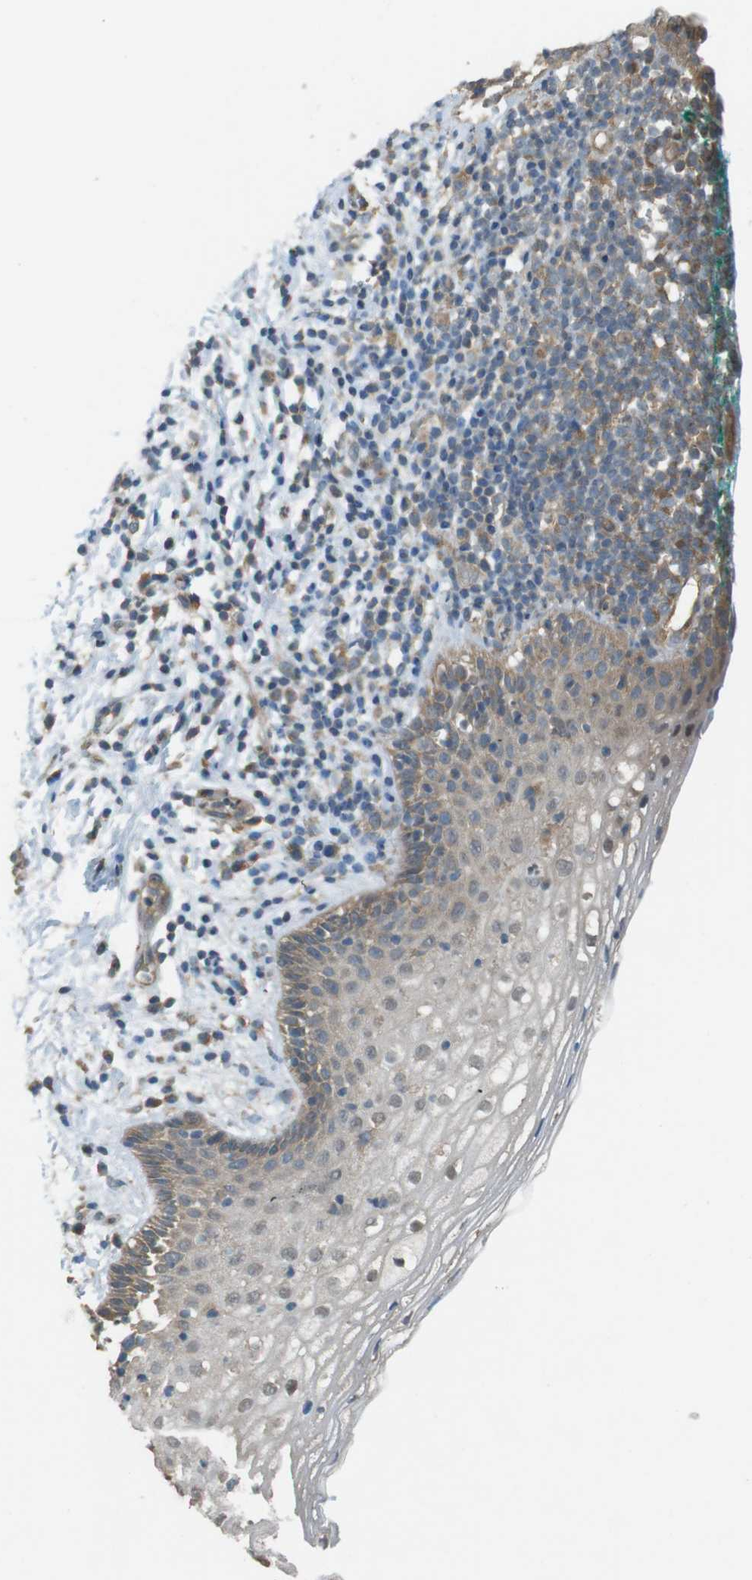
{"staining": {"intensity": "weak", "quantity": "25%-75%", "location": "cytoplasmic/membranous,nuclear"}, "tissue": "vagina", "cell_type": "Squamous epithelial cells", "image_type": "normal", "snomed": [{"axis": "morphology", "description": "Normal tissue, NOS"}, {"axis": "topography", "description": "Vagina"}], "caption": "Protein staining of unremarkable vagina displays weak cytoplasmic/membranous,nuclear staining in approximately 25%-75% of squamous epithelial cells. (brown staining indicates protein expression, while blue staining denotes nuclei).", "gene": "ZDHHC20", "patient": {"sex": "female", "age": 44}}